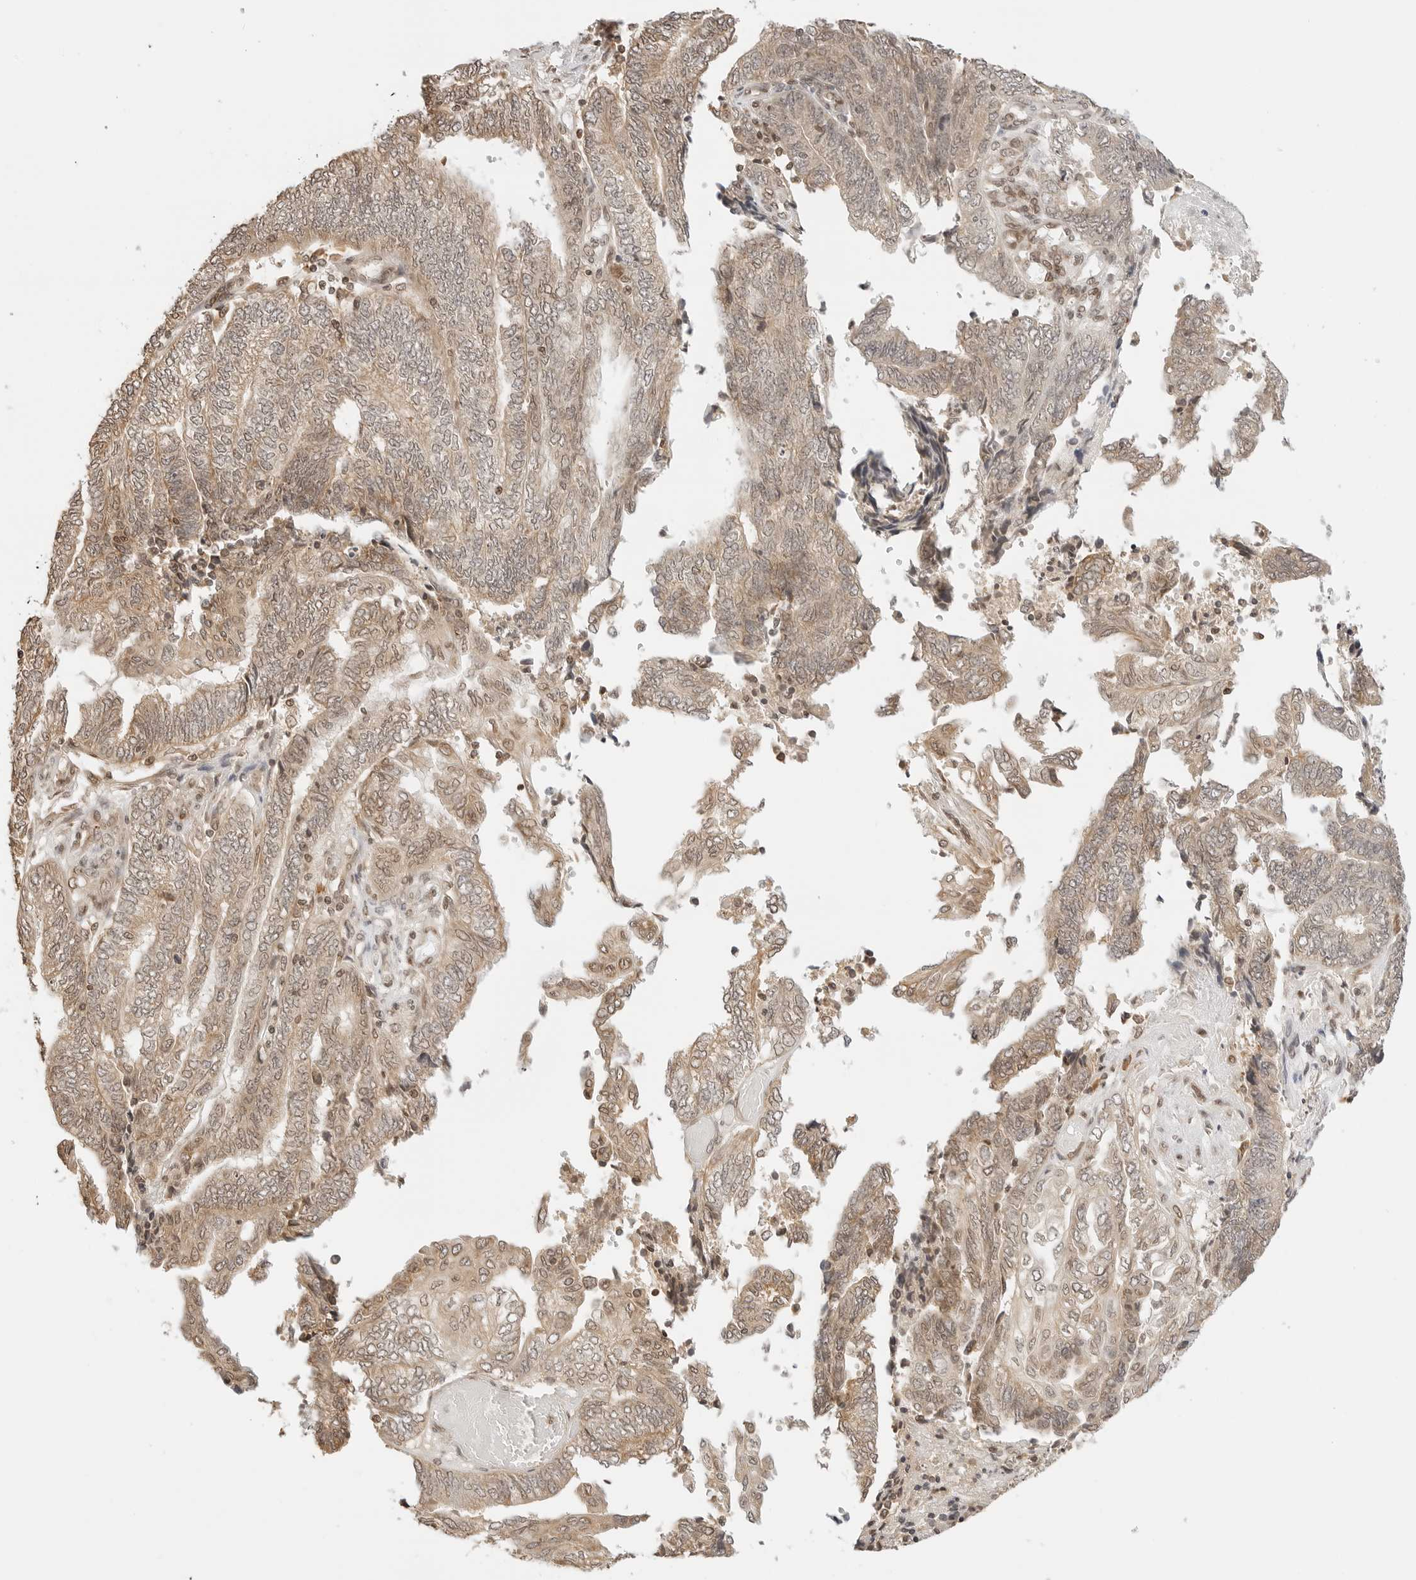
{"staining": {"intensity": "moderate", "quantity": ">75%", "location": "cytoplasmic/membranous,nuclear"}, "tissue": "endometrial cancer", "cell_type": "Tumor cells", "image_type": "cancer", "snomed": [{"axis": "morphology", "description": "Adenocarcinoma, NOS"}, {"axis": "topography", "description": "Uterus"}, {"axis": "topography", "description": "Endometrium"}], "caption": "There is medium levels of moderate cytoplasmic/membranous and nuclear expression in tumor cells of endometrial cancer, as demonstrated by immunohistochemical staining (brown color).", "gene": "POLH", "patient": {"sex": "female", "age": 70}}